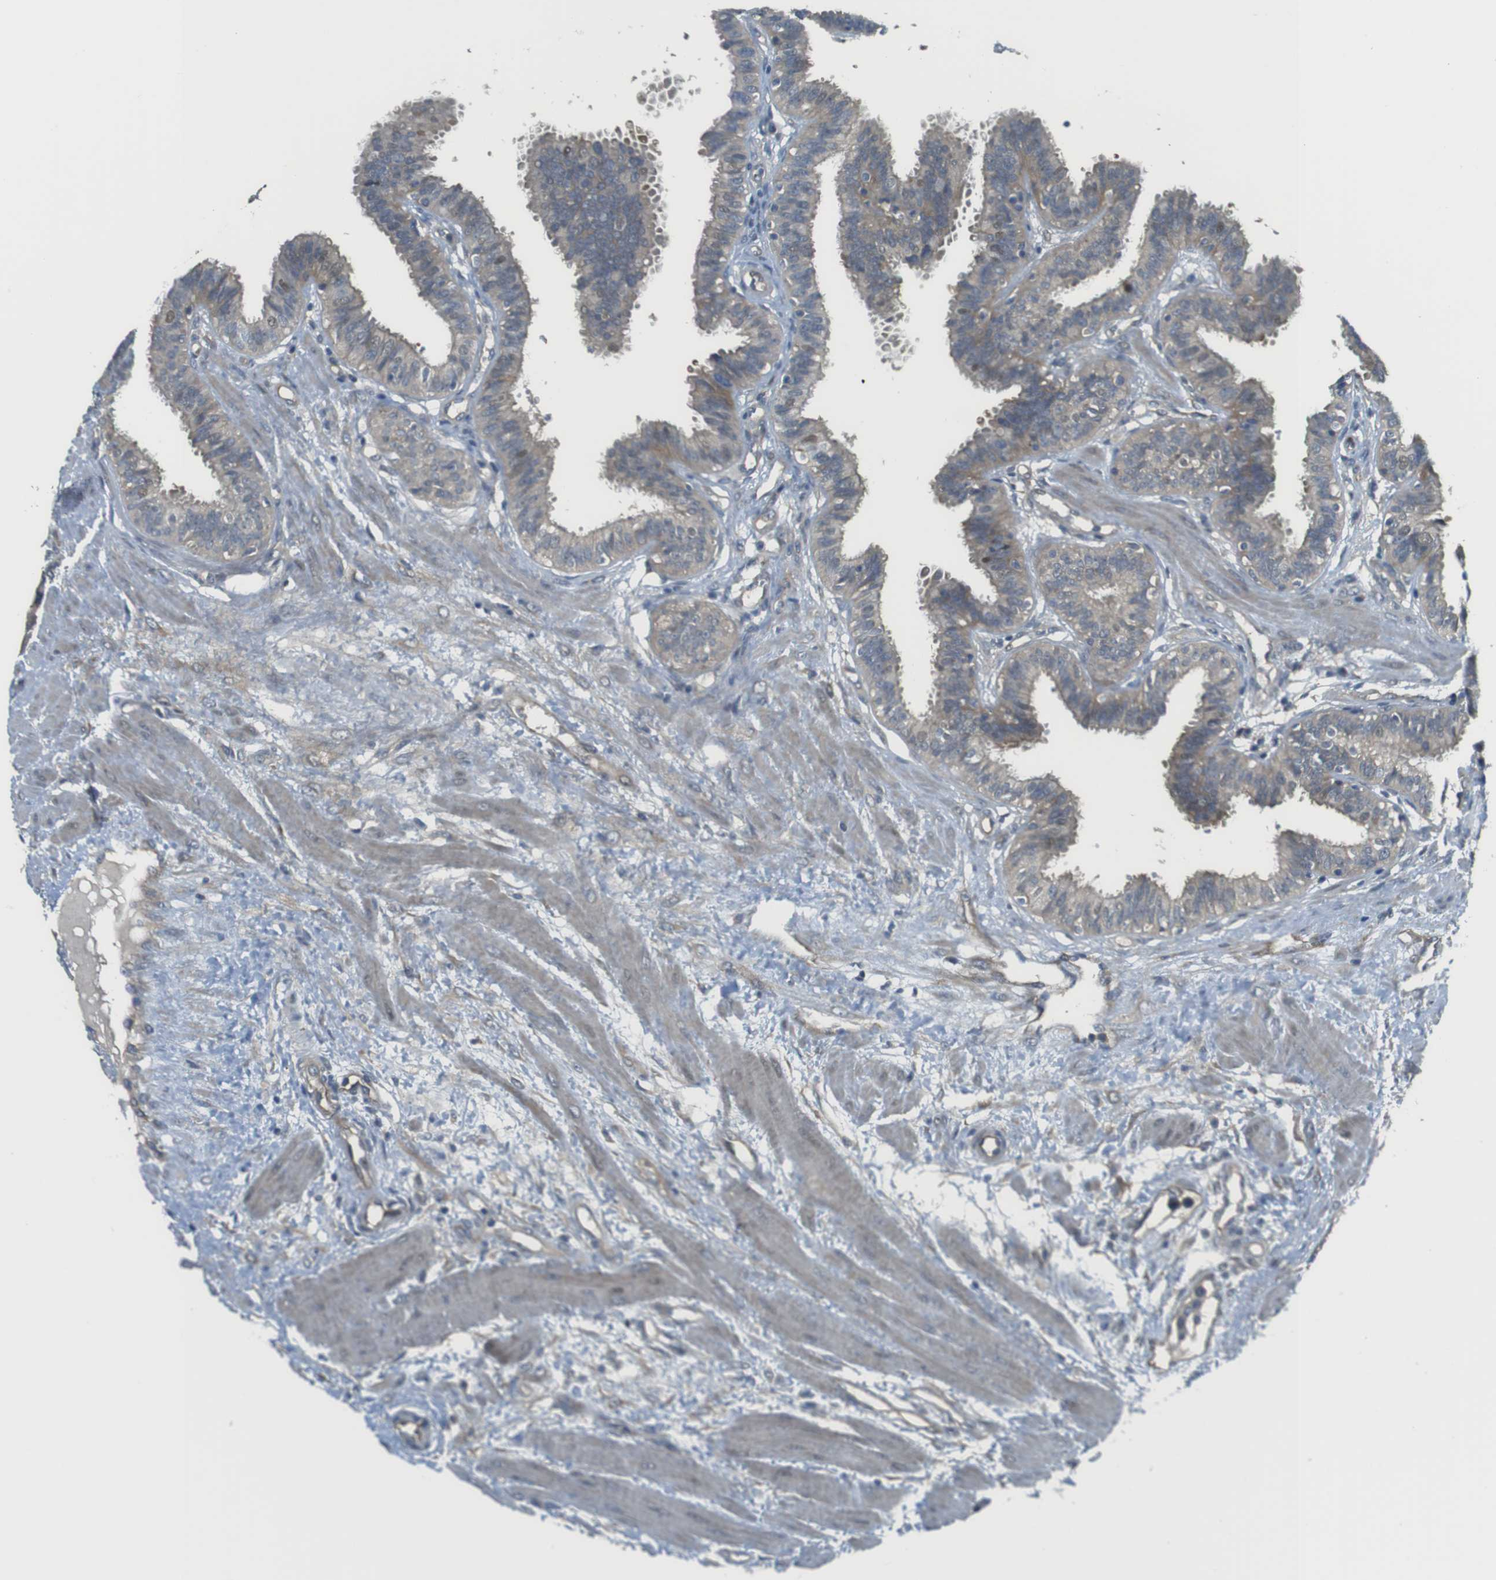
{"staining": {"intensity": "weak", "quantity": "25%-75%", "location": "cytoplasmic/membranous,nuclear"}, "tissue": "fallopian tube", "cell_type": "Glandular cells", "image_type": "normal", "snomed": [{"axis": "morphology", "description": "Normal tissue, NOS"}, {"axis": "topography", "description": "Fallopian tube"}], "caption": "A brown stain shows weak cytoplasmic/membranous,nuclear expression of a protein in glandular cells of unremarkable fallopian tube. The protein is shown in brown color, while the nuclei are stained blue.", "gene": "ABHD15", "patient": {"sex": "female", "age": 32}}